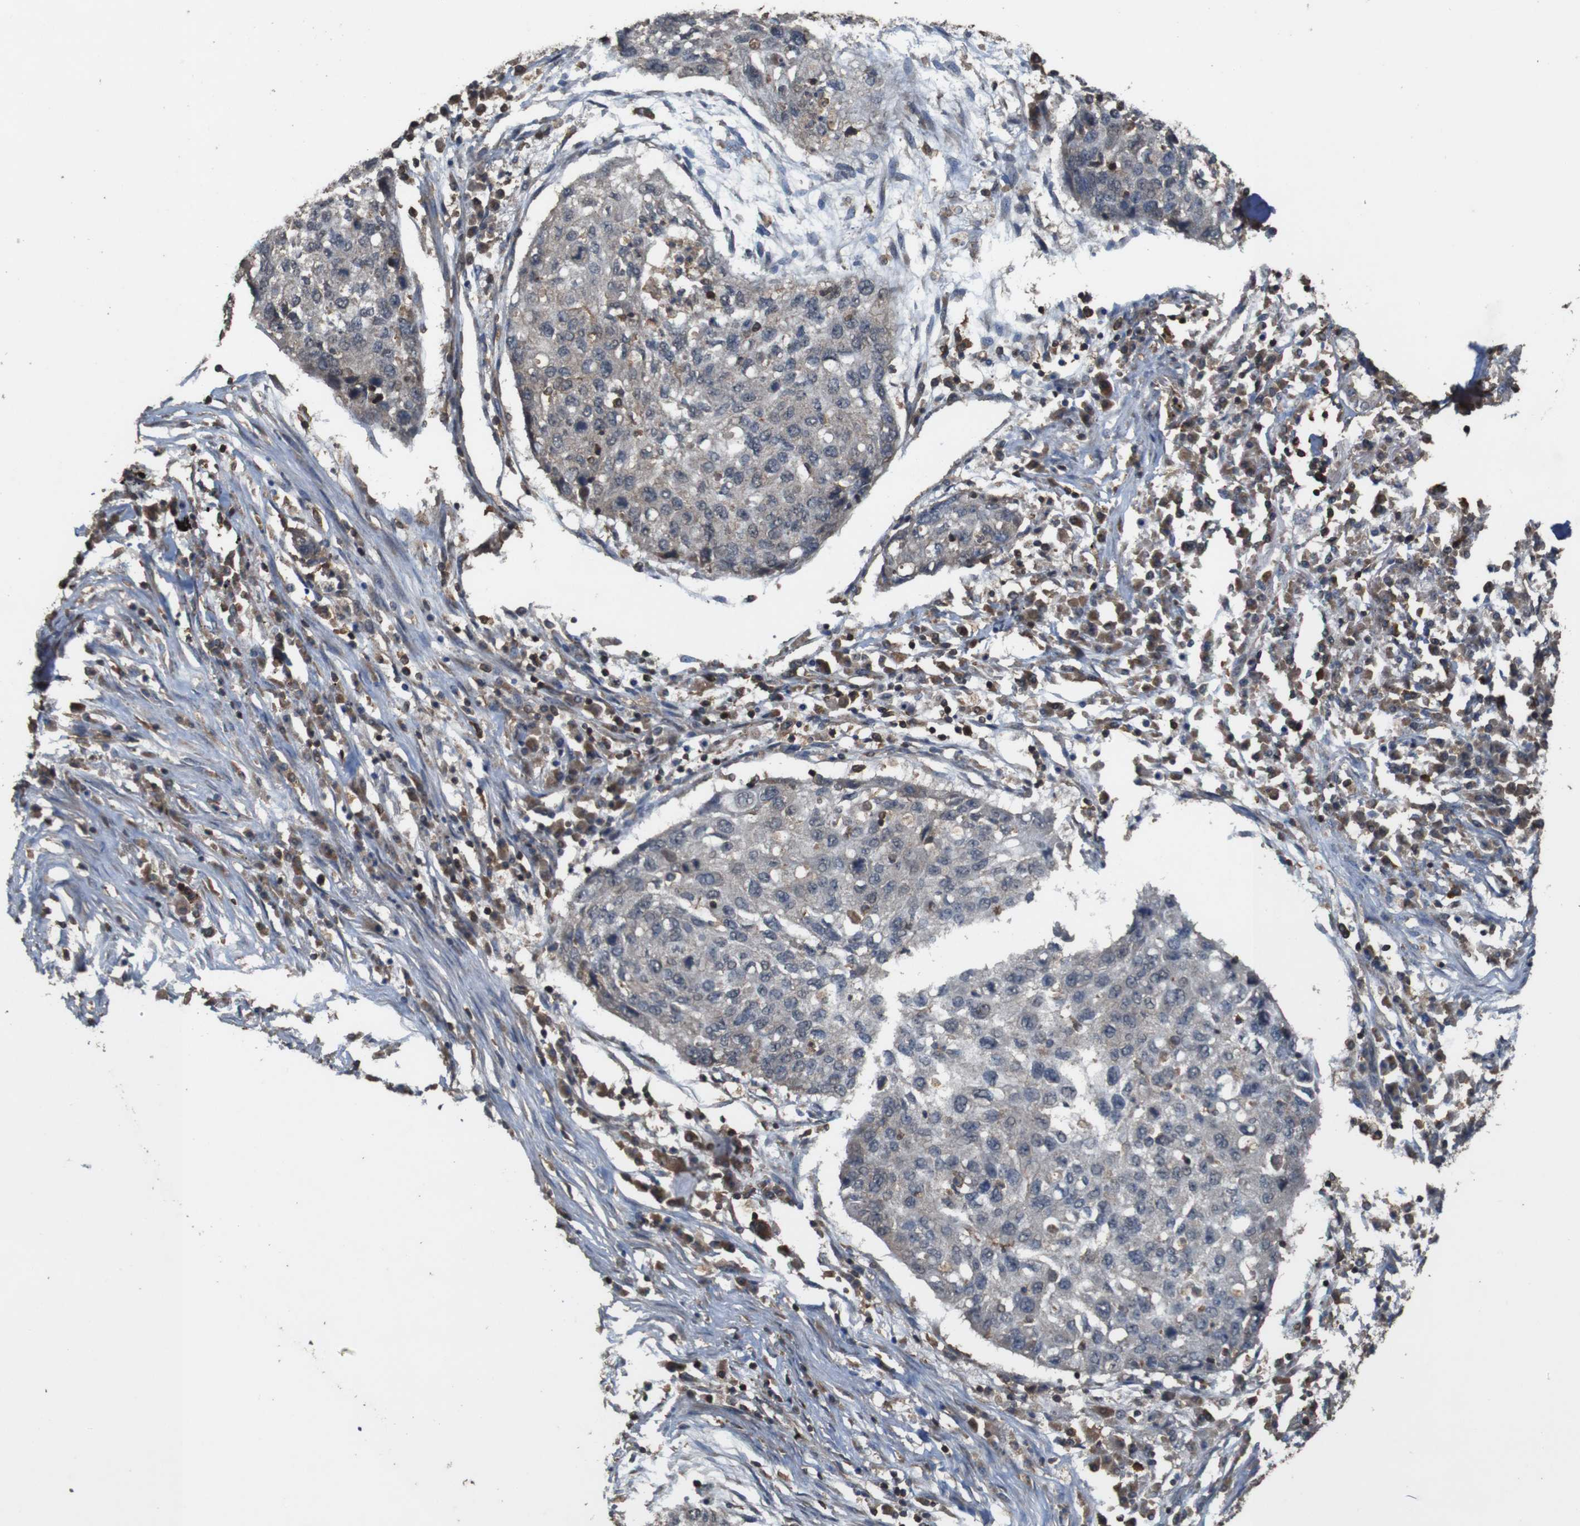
{"staining": {"intensity": "weak", "quantity": "<25%", "location": "cytoplasmic/membranous"}, "tissue": "lung cancer", "cell_type": "Tumor cells", "image_type": "cancer", "snomed": [{"axis": "morphology", "description": "Squamous cell carcinoma, NOS"}, {"axis": "topography", "description": "Lung"}], "caption": "Protein analysis of squamous cell carcinoma (lung) demonstrates no significant staining in tumor cells. (Stains: DAB (3,3'-diaminobenzidine) immunohistochemistry (IHC) with hematoxylin counter stain, Microscopy: brightfield microscopy at high magnification).", "gene": "BAG4", "patient": {"sex": "female", "age": 63}}